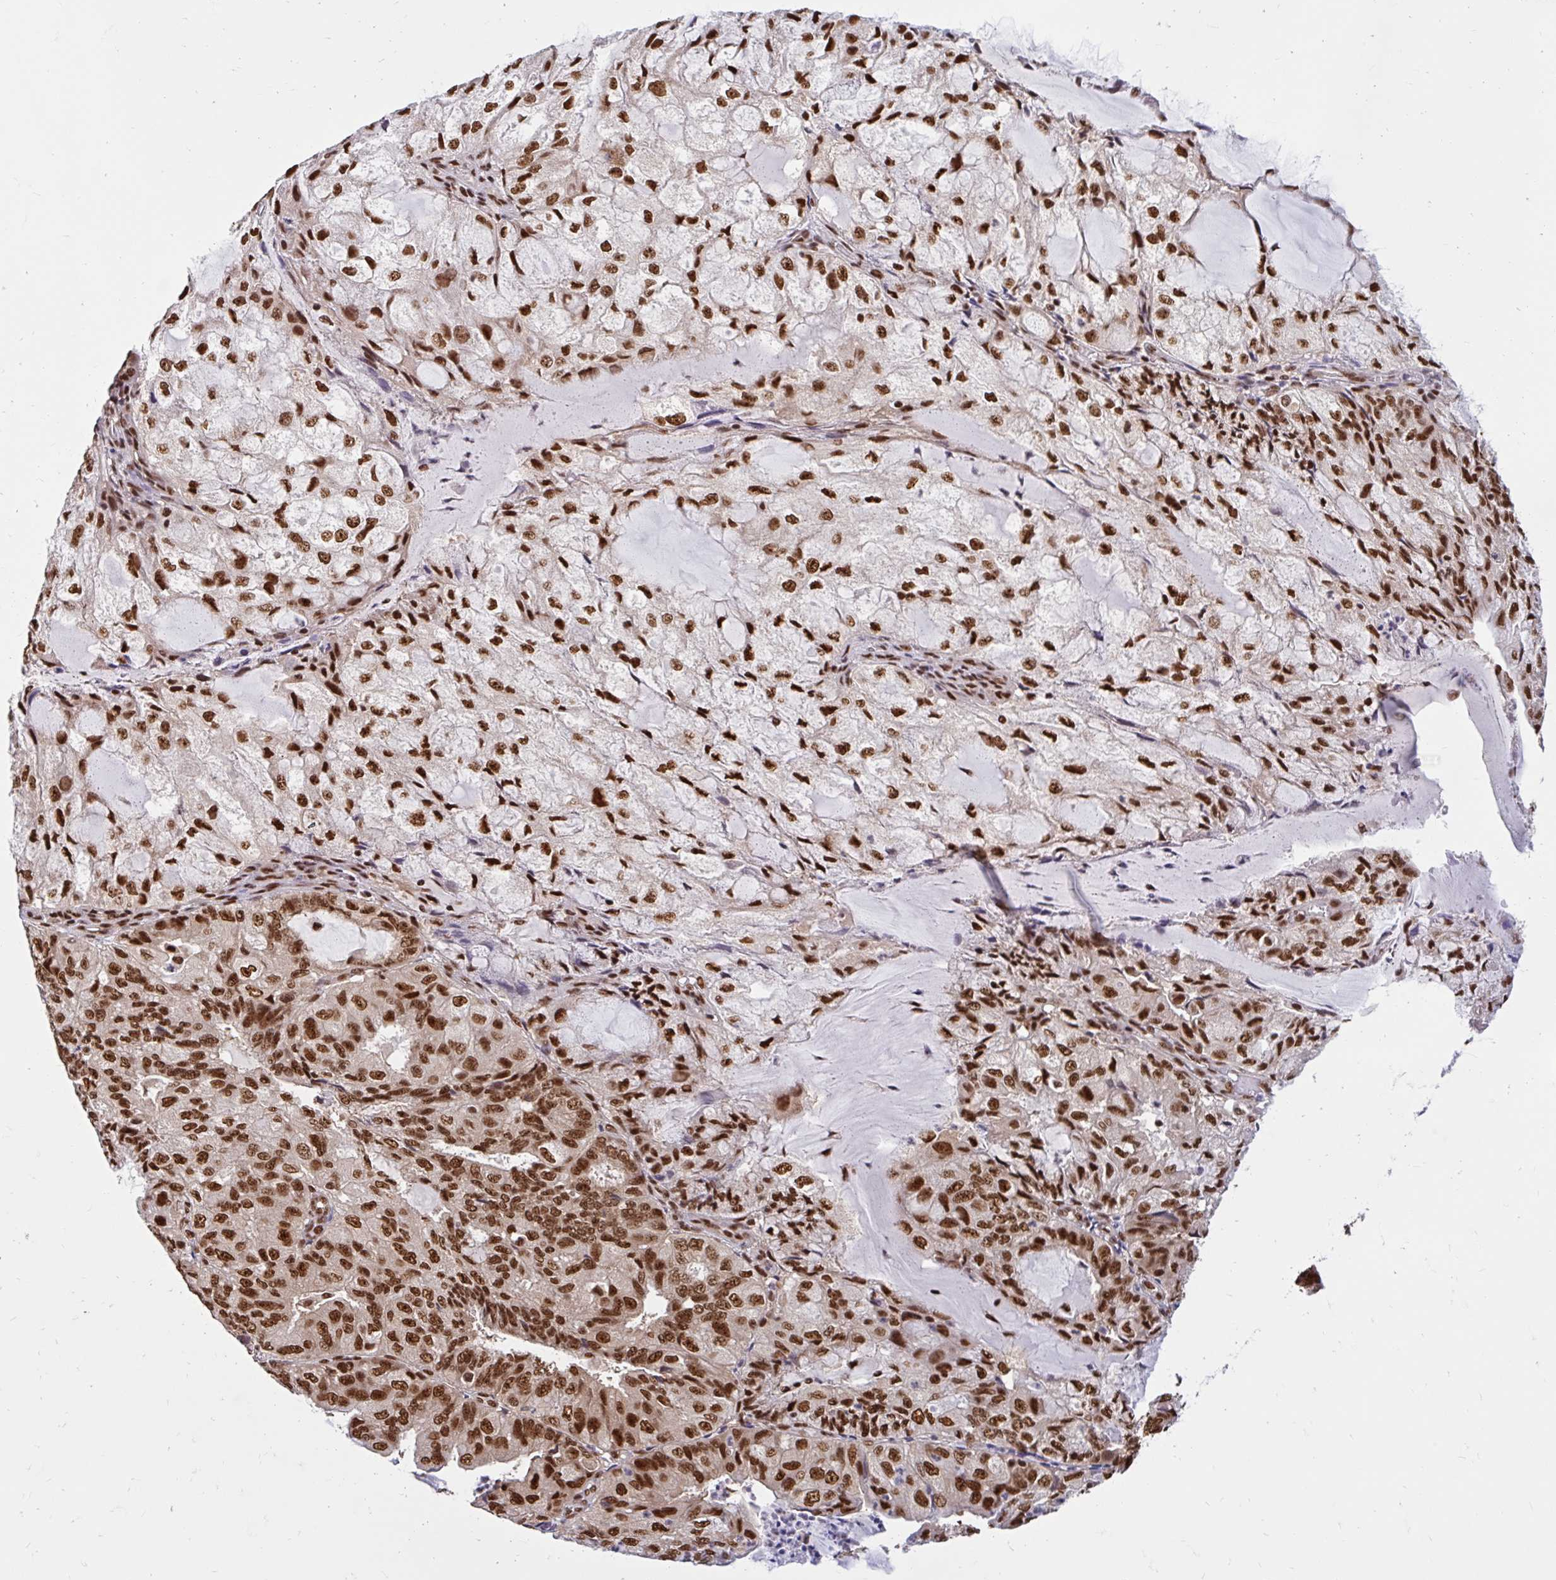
{"staining": {"intensity": "strong", "quantity": ">75%", "location": "nuclear"}, "tissue": "endometrial cancer", "cell_type": "Tumor cells", "image_type": "cancer", "snomed": [{"axis": "morphology", "description": "Adenocarcinoma, NOS"}, {"axis": "topography", "description": "Endometrium"}], "caption": "There is high levels of strong nuclear positivity in tumor cells of endometrial cancer, as demonstrated by immunohistochemical staining (brown color).", "gene": "ABCA9", "patient": {"sex": "female", "age": 81}}